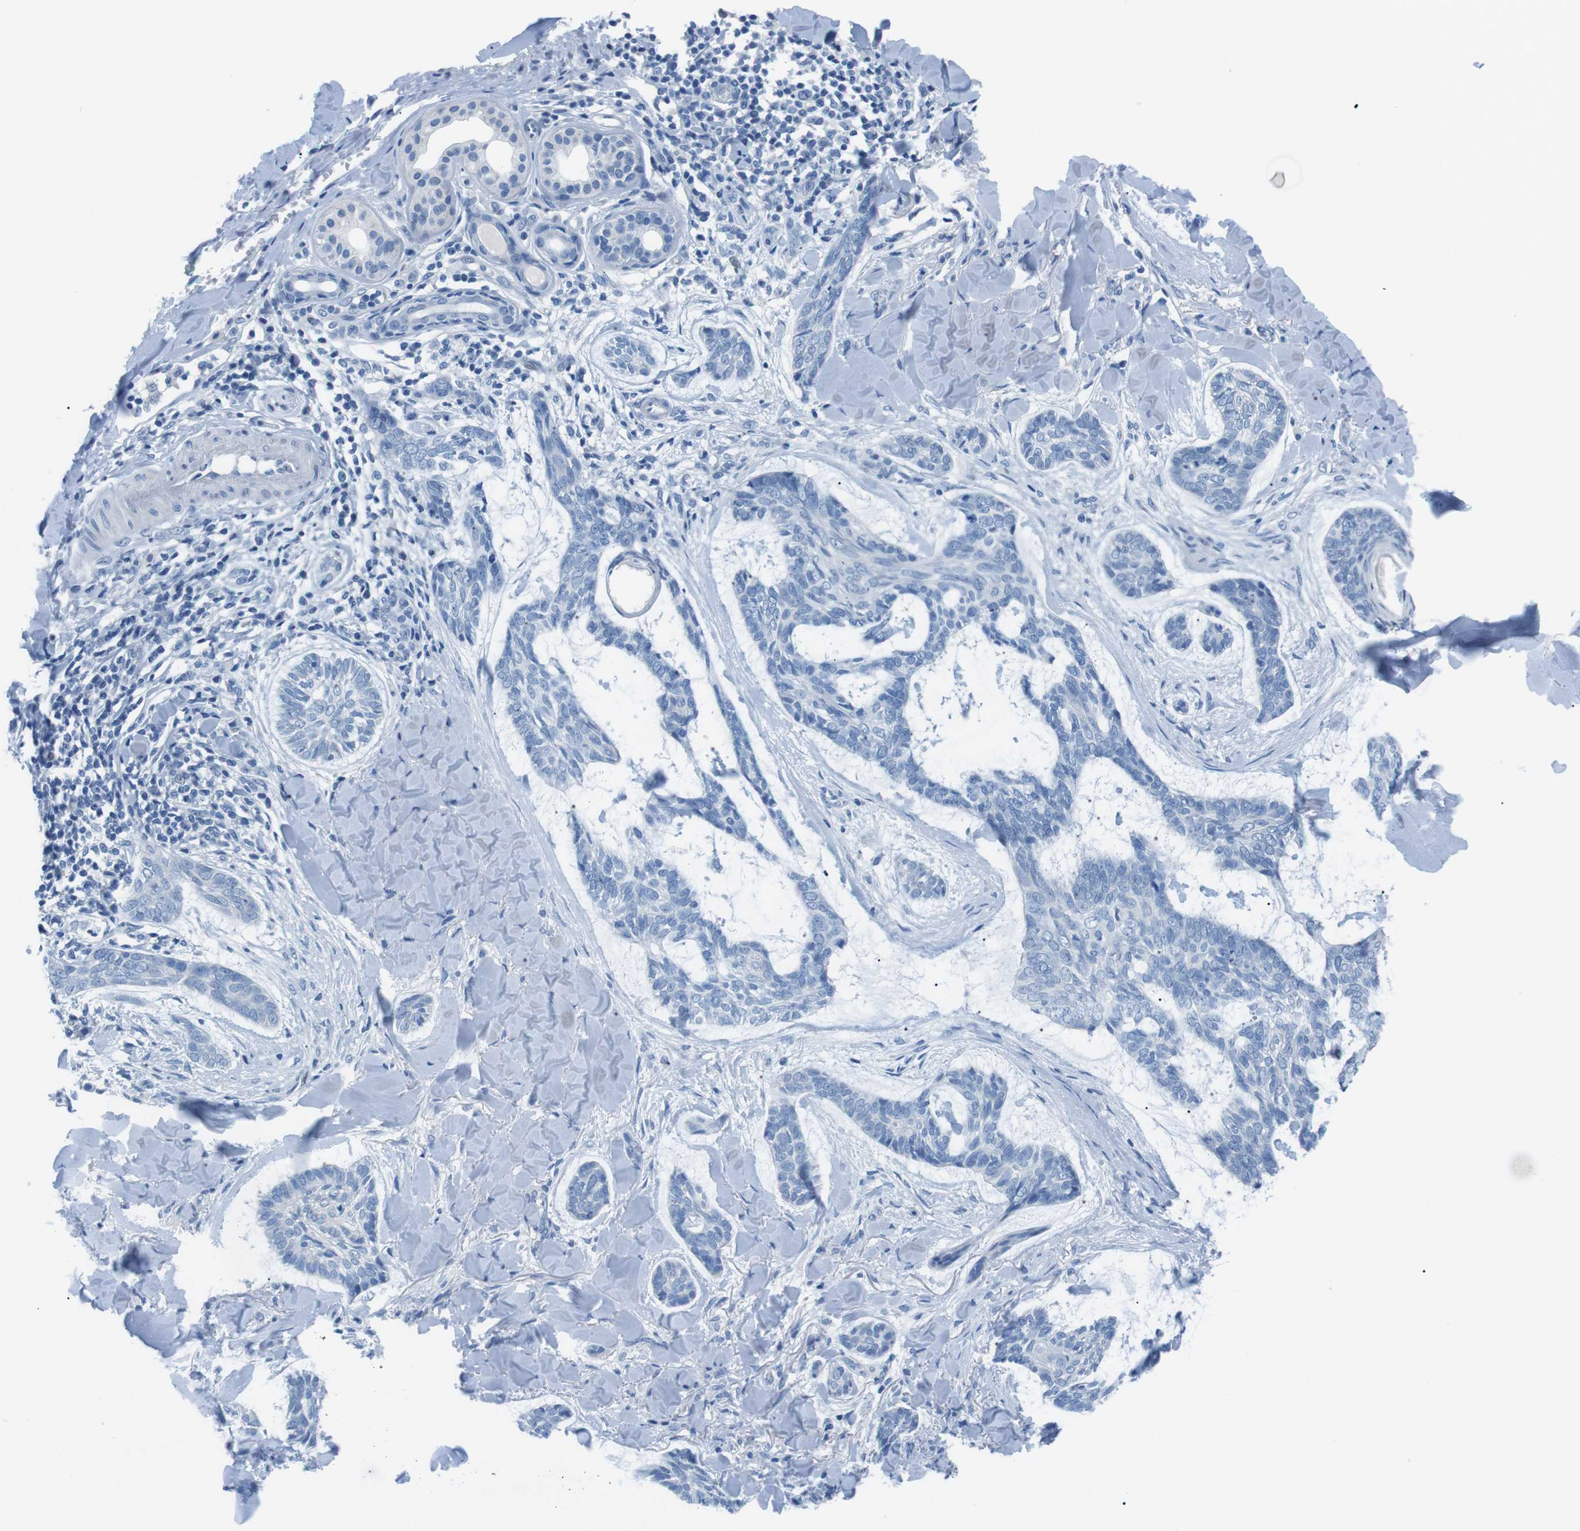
{"staining": {"intensity": "negative", "quantity": "none", "location": "none"}, "tissue": "skin cancer", "cell_type": "Tumor cells", "image_type": "cancer", "snomed": [{"axis": "morphology", "description": "Basal cell carcinoma"}, {"axis": "topography", "description": "Skin"}], "caption": "There is no significant expression in tumor cells of skin cancer.", "gene": "MUC2", "patient": {"sex": "male", "age": 43}}